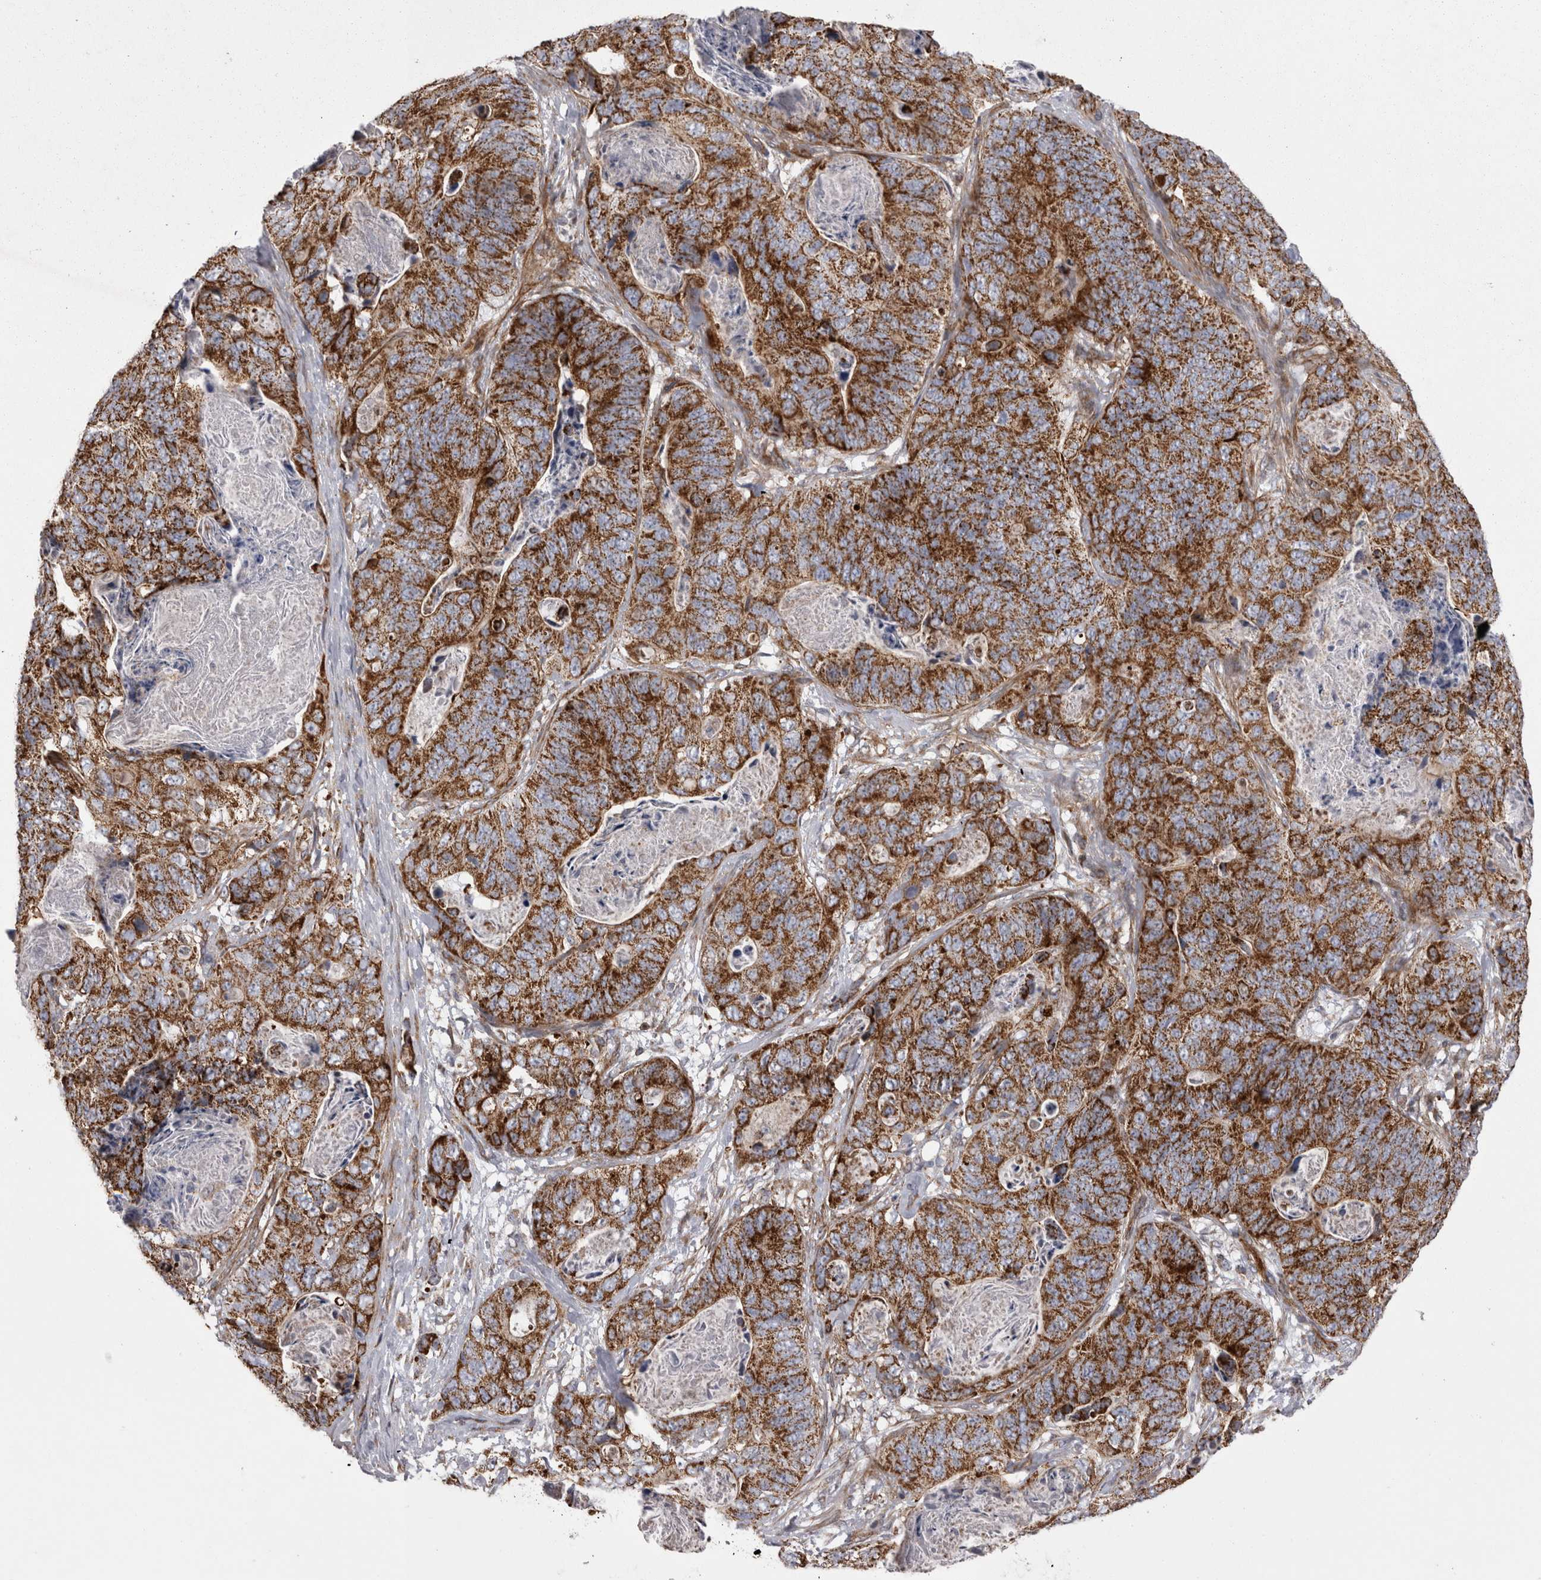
{"staining": {"intensity": "strong", "quantity": ">75%", "location": "cytoplasmic/membranous"}, "tissue": "stomach cancer", "cell_type": "Tumor cells", "image_type": "cancer", "snomed": [{"axis": "morphology", "description": "Normal tissue, NOS"}, {"axis": "morphology", "description": "Adenocarcinoma, NOS"}, {"axis": "topography", "description": "Stomach"}], "caption": "Stomach cancer (adenocarcinoma) was stained to show a protein in brown. There is high levels of strong cytoplasmic/membranous staining in approximately >75% of tumor cells.", "gene": "TSPOAP1", "patient": {"sex": "female", "age": 89}}